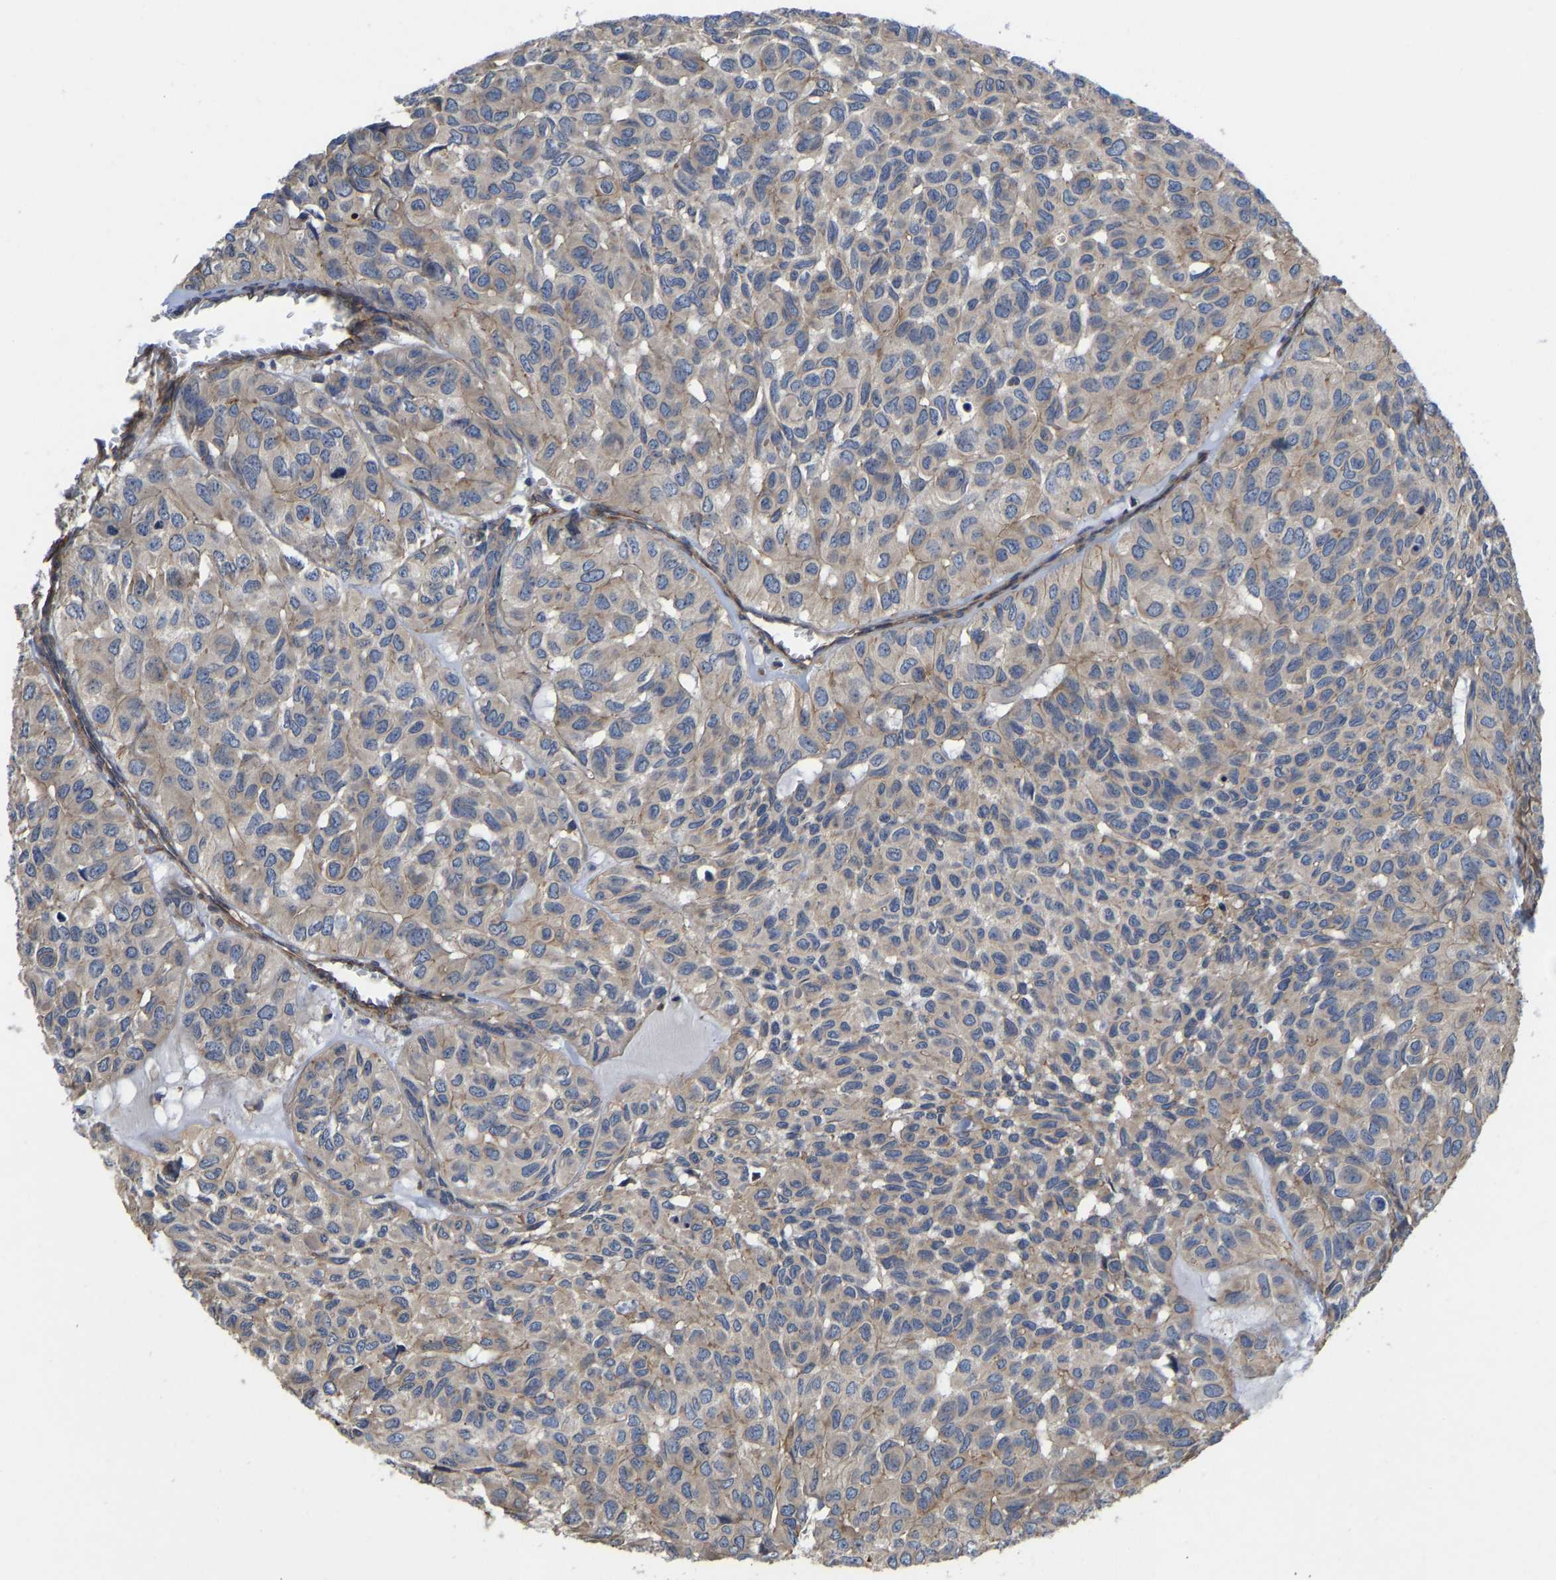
{"staining": {"intensity": "negative", "quantity": "none", "location": "none"}, "tissue": "head and neck cancer", "cell_type": "Tumor cells", "image_type": "cancer", "snomed": [{"axis": "morphology", "description": "Adenocarcinoma, NOS"}, {"axis": "topography", "description": "Salivary gland, NOS"}, {"axis": "topography", "description": "Head-Neck"}], "caption": "Protein analysis of head and neck cancer (adenocarcinoma) exhibits no significant positivity in tumor cells. The staining was performed using DAB (3,3'-diaminobenzidine) to visualize the protein expression in brown, while the nuclei were stained in blue with hematoxylin (Magnification: 20x).", "gene": "ELMO2", "patient": {"sex": "female", "age": 76}}